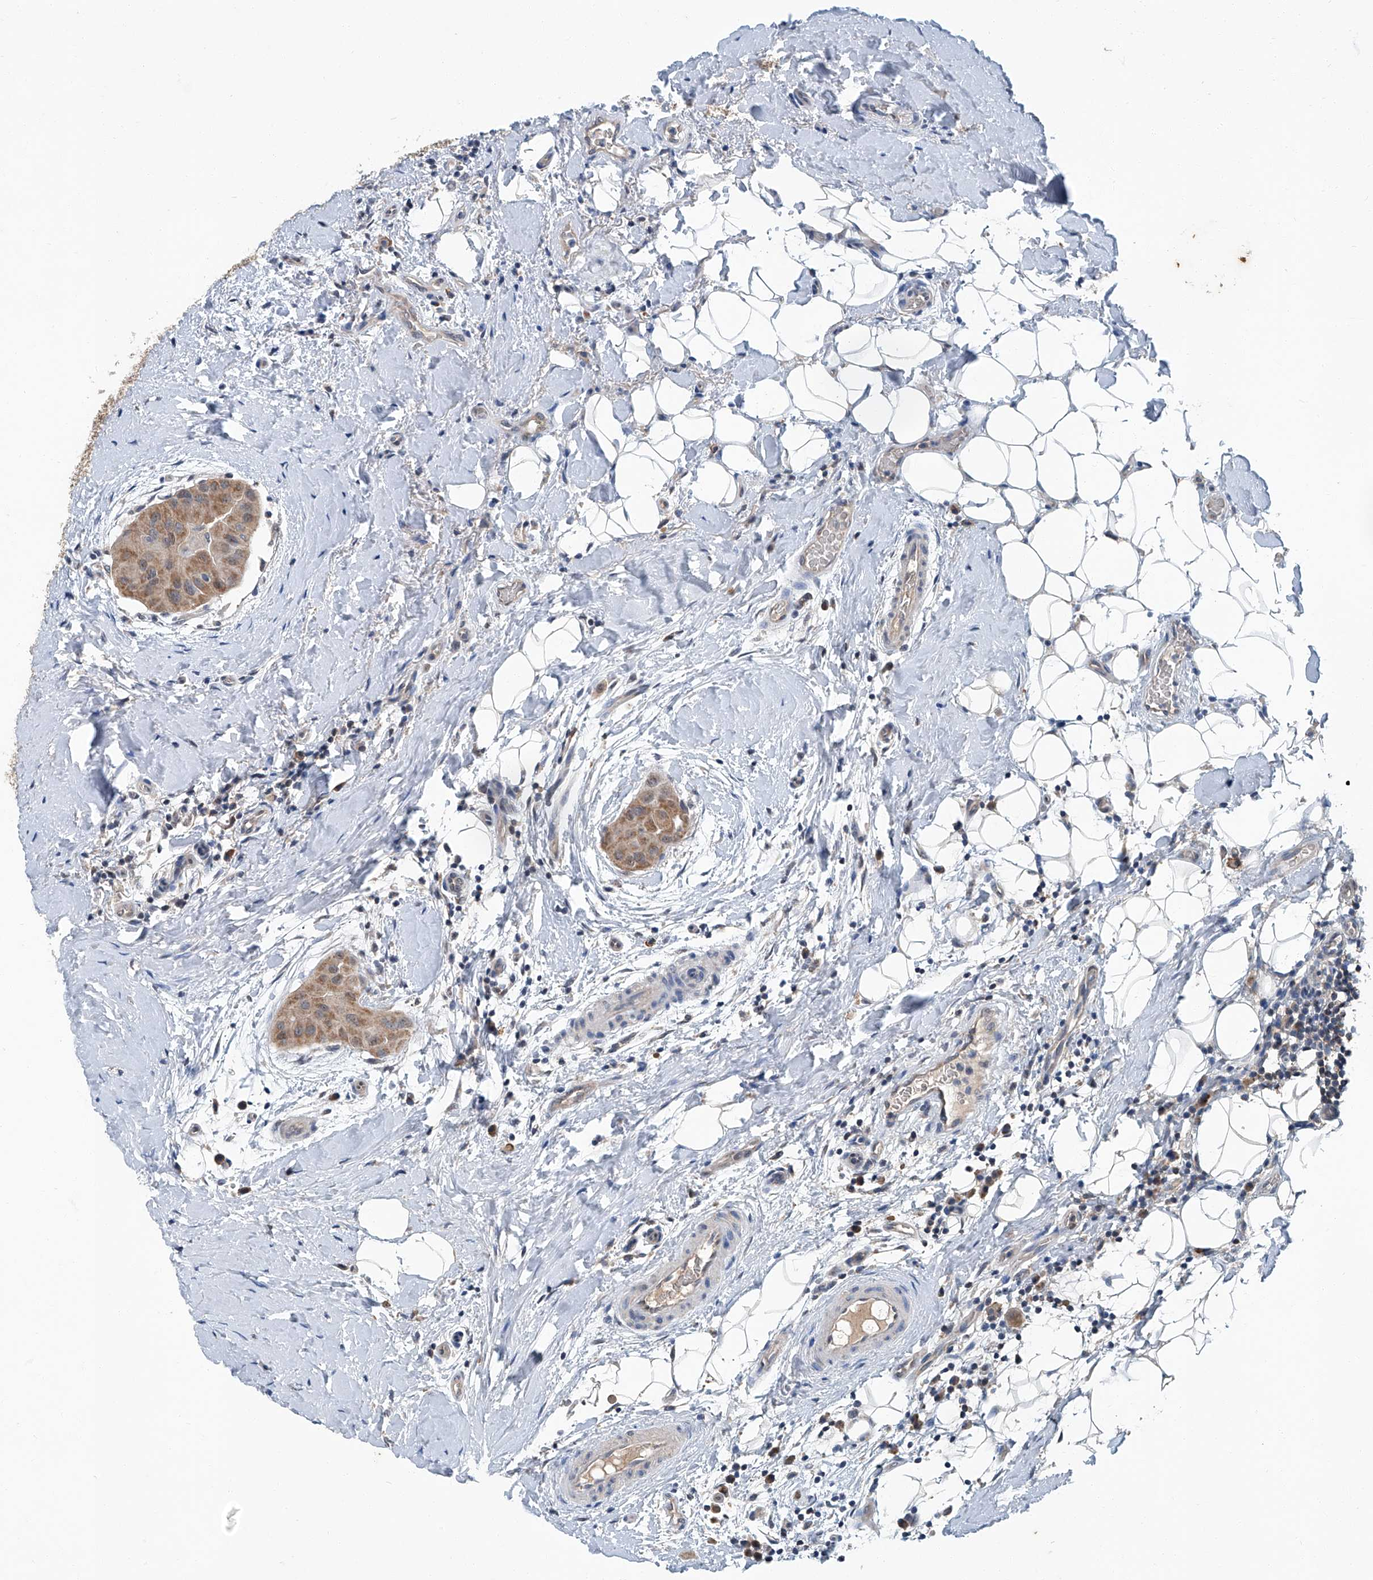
{"staining": {"intensity": "moderate", "quantity": ">75%", "location": "cytoplasmic/membranous"}, "tissue": "thyroid cancer", "cell_type": "Tumor cells", "image_type": "cancer", "snomed": [{"axis": "morphology", "description": "Papillary adenocarcinoma, NOS"}, {"axis": "topography", "description": "Thyroid gland"}], "caption": "Immunohistochemical staining of thyroid cancer (papillary adenocarcinoma) displays medium levels of moderate cytoplasmic/membranous expression in approximately >75% of tumor cells. Nuclei are stained in blue.", "gene": "CLK1", "patient": {"sex": "male", "age": 33}}